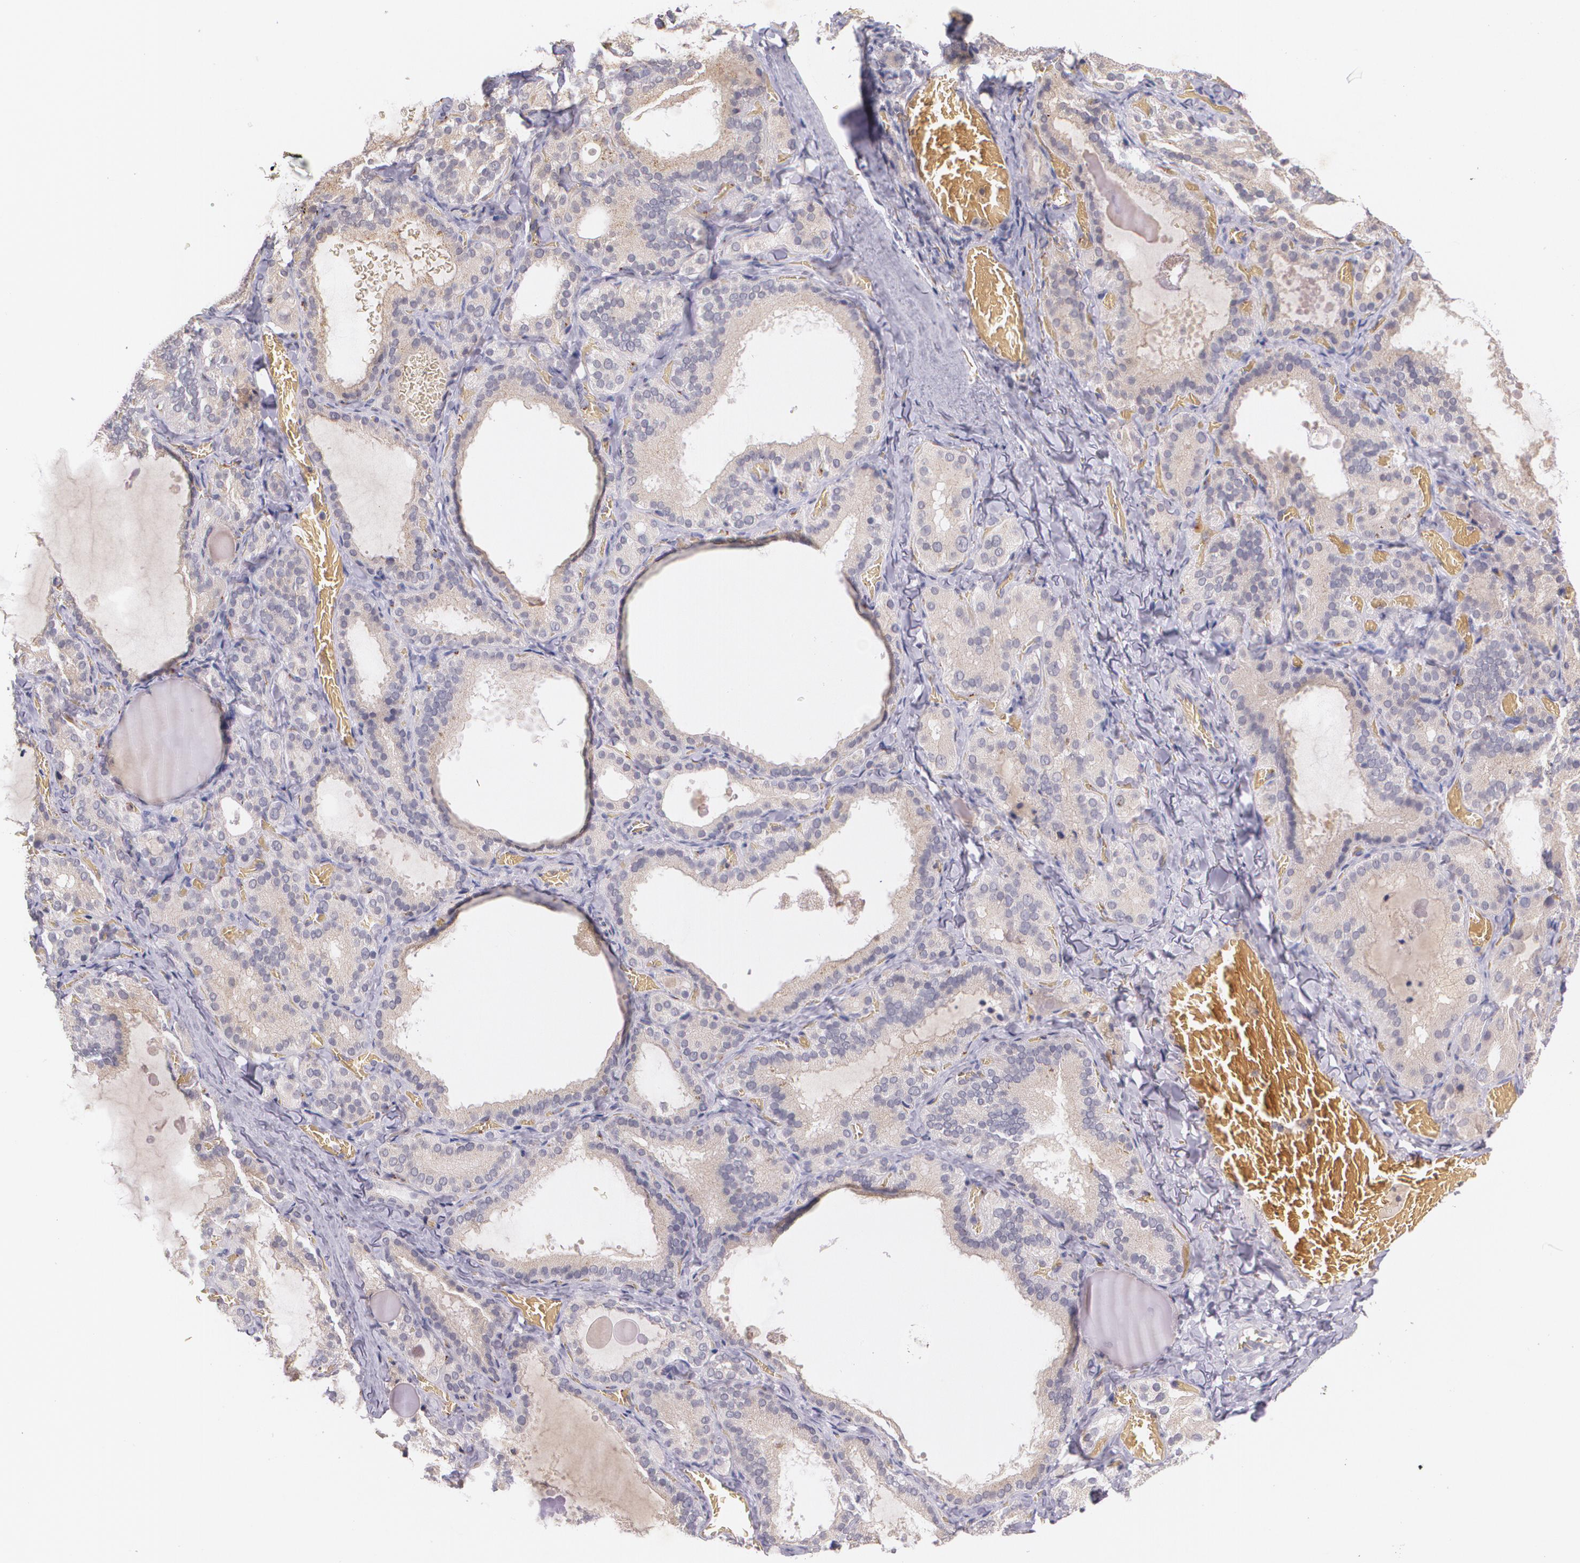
{"staining": {"intensity": "weak", "quantity": ">75%", "location": "cytoplasmic/membranous"}, "tissue": "thyroid gland", "cell_type": "Glandular cells", "image_type": "normal", "snomed": [{"axis": "morphology", "description": "Normal tissue, NOS"}, {"axis": "topography", "description": "Thyroid gland"}], "caption": "Human thyroid gland stained for a protein (brown) reveals weak cytoplasmic/membranous positive expression in about >75% of glandular cells.", "gene": "TM4SF1", "patient": {"sex": "female", "age": 33}}